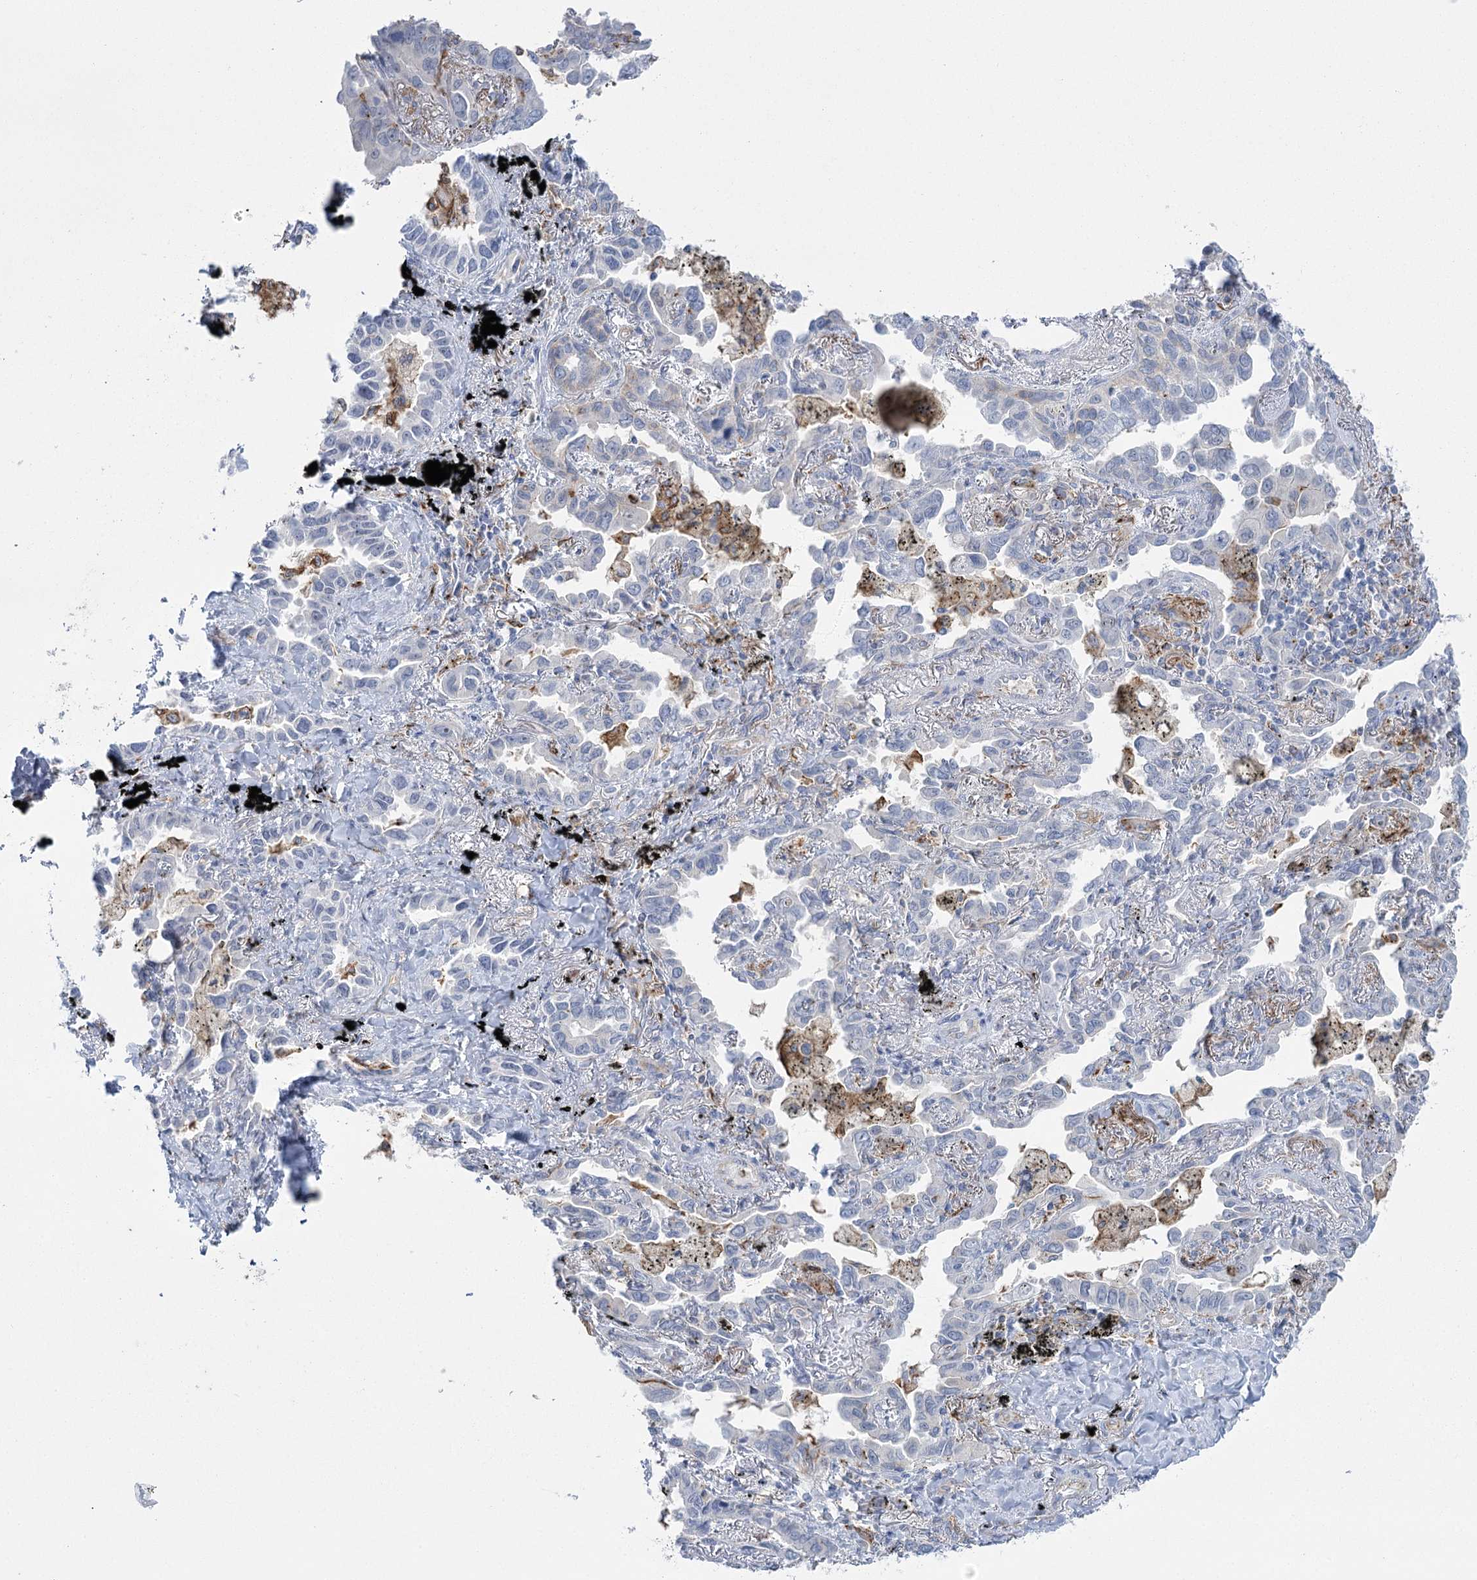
{"staining": {"intensity": "negative", "quantity": "none", "location": "none"}, "tissue": "lung cancer", "cell_type": "Tumor cells", "image_type": "cancer", "snomed": [{"axis": "morphology", "description": "Adenocarcinoma, NOS"}, {"axis": "topography", "description": "Lung"}], "caption": "A high-resolution histopathology image shows immunohistochemistry (IHC) staining of lung cancer, which exhibits no significant staining in tumor cells.", "gene": "CCDC88A", "patient": {"sex": "male", "age": 67}}